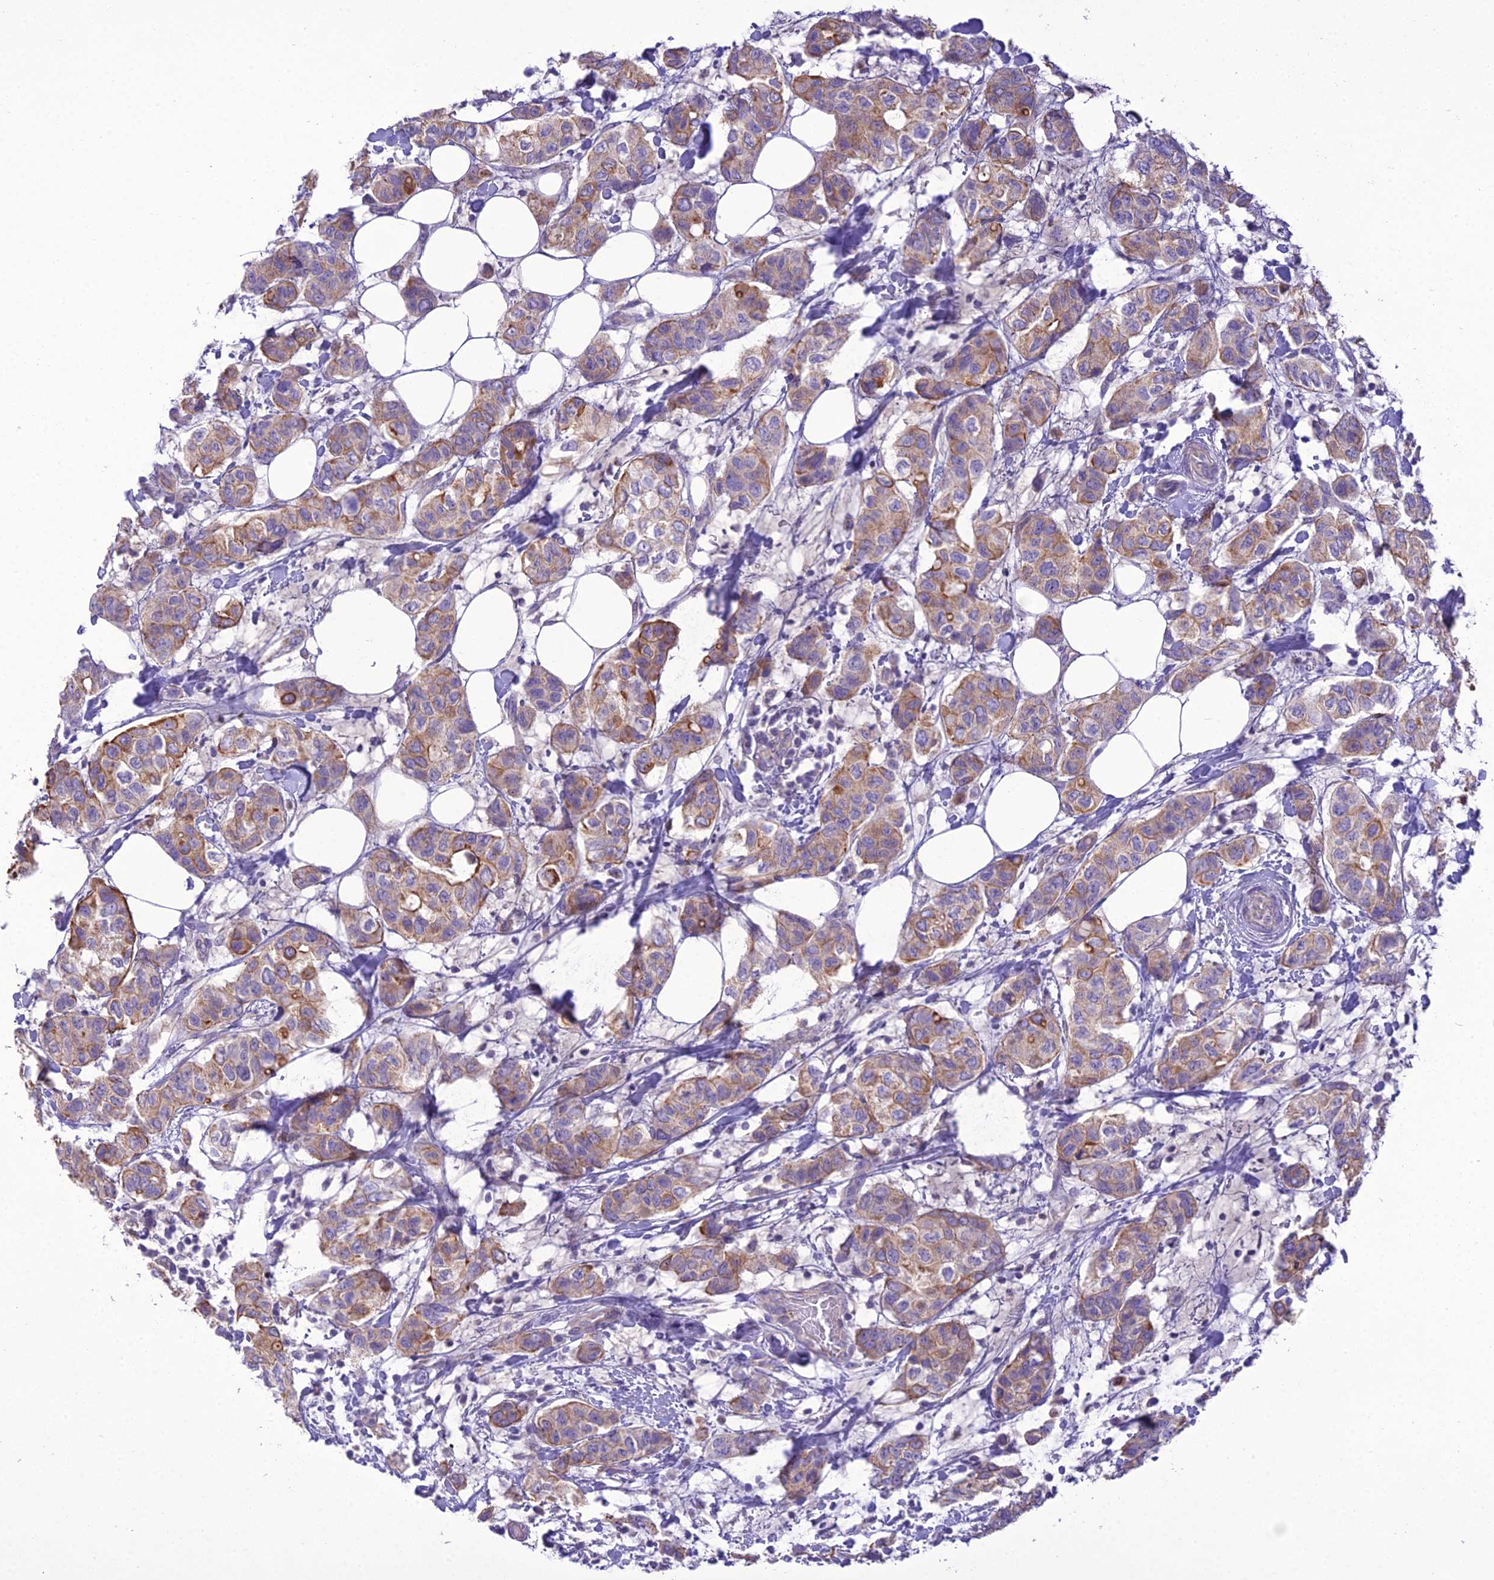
{"staining": {"intensity": "moderate", "quantity": ">75%", "location": "cytoplasmic/membranous"}, "tissue": "breast cancer", "cell_type": "Tumor cells", "image_type": "cancer", "snomed": [{"axis": "morphology", "description": "Lobular carcinoma"}, {"axis": "topography", "description": "Breast"}], "caption": "Human lobular carcinoma (breast) stained with a brown dye shows moderate cytoplasmic/membranous positive expression in approximately >75% of tumor cells.", "gene": "SCRT1", "patient": {"sex": "female", "age": 51}}